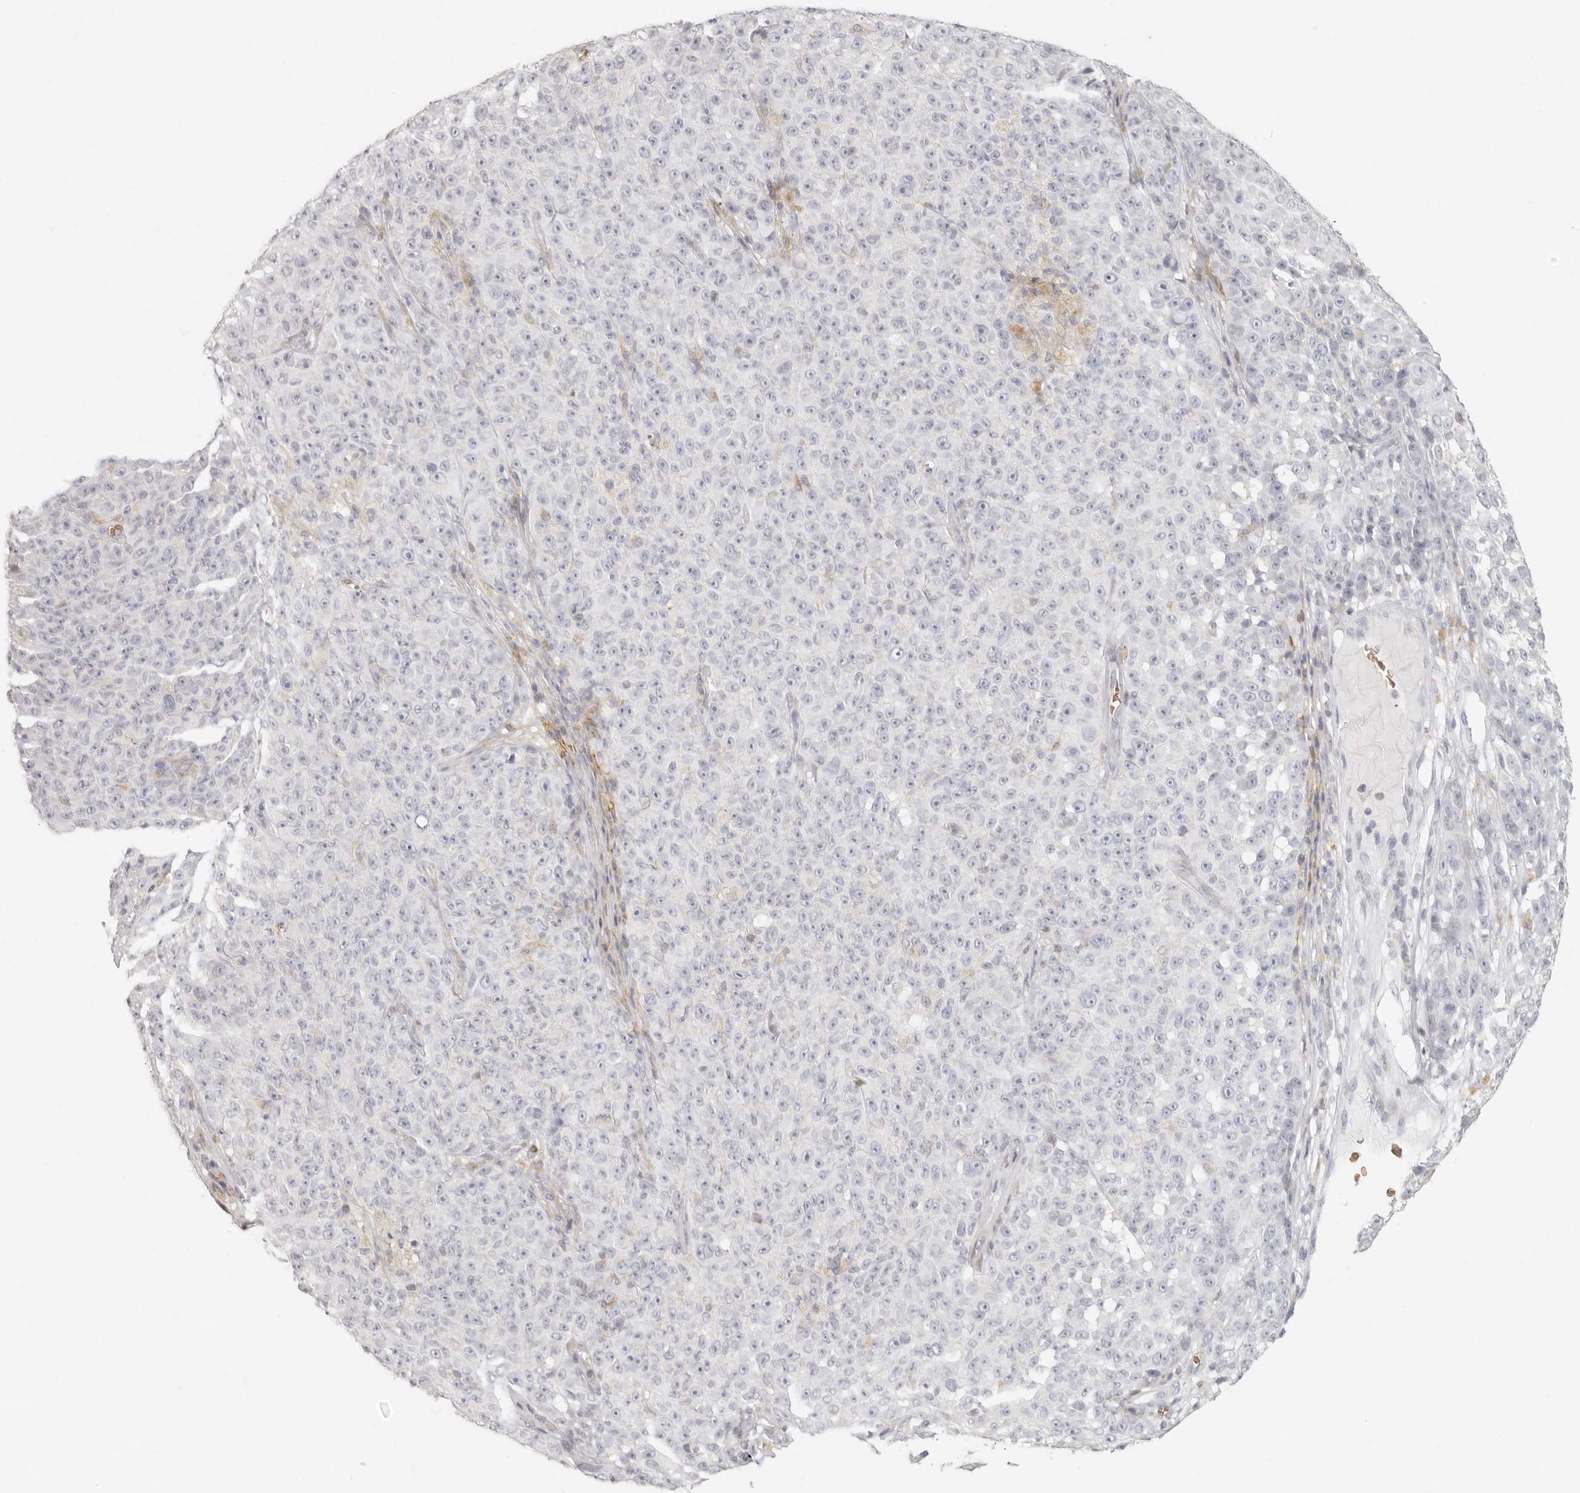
{"staining": {"intensity": "negative", "quantity": "none", "location": "none"}, "tissue": "melanoma", "cell_type": "Tumor cells", "image_type": "cancer", "snomed": [{"axis": "morphology", "description": "Malignant melanoma, NOS"}, {"axis": "topography", "description": "Skin"}], "caption": "Immunohistochemical staining of human melanoma reveals no significant positivity in tumor cells.", "gene": "NIBAN1", "patient": {"sex": "female", "age": 82}}